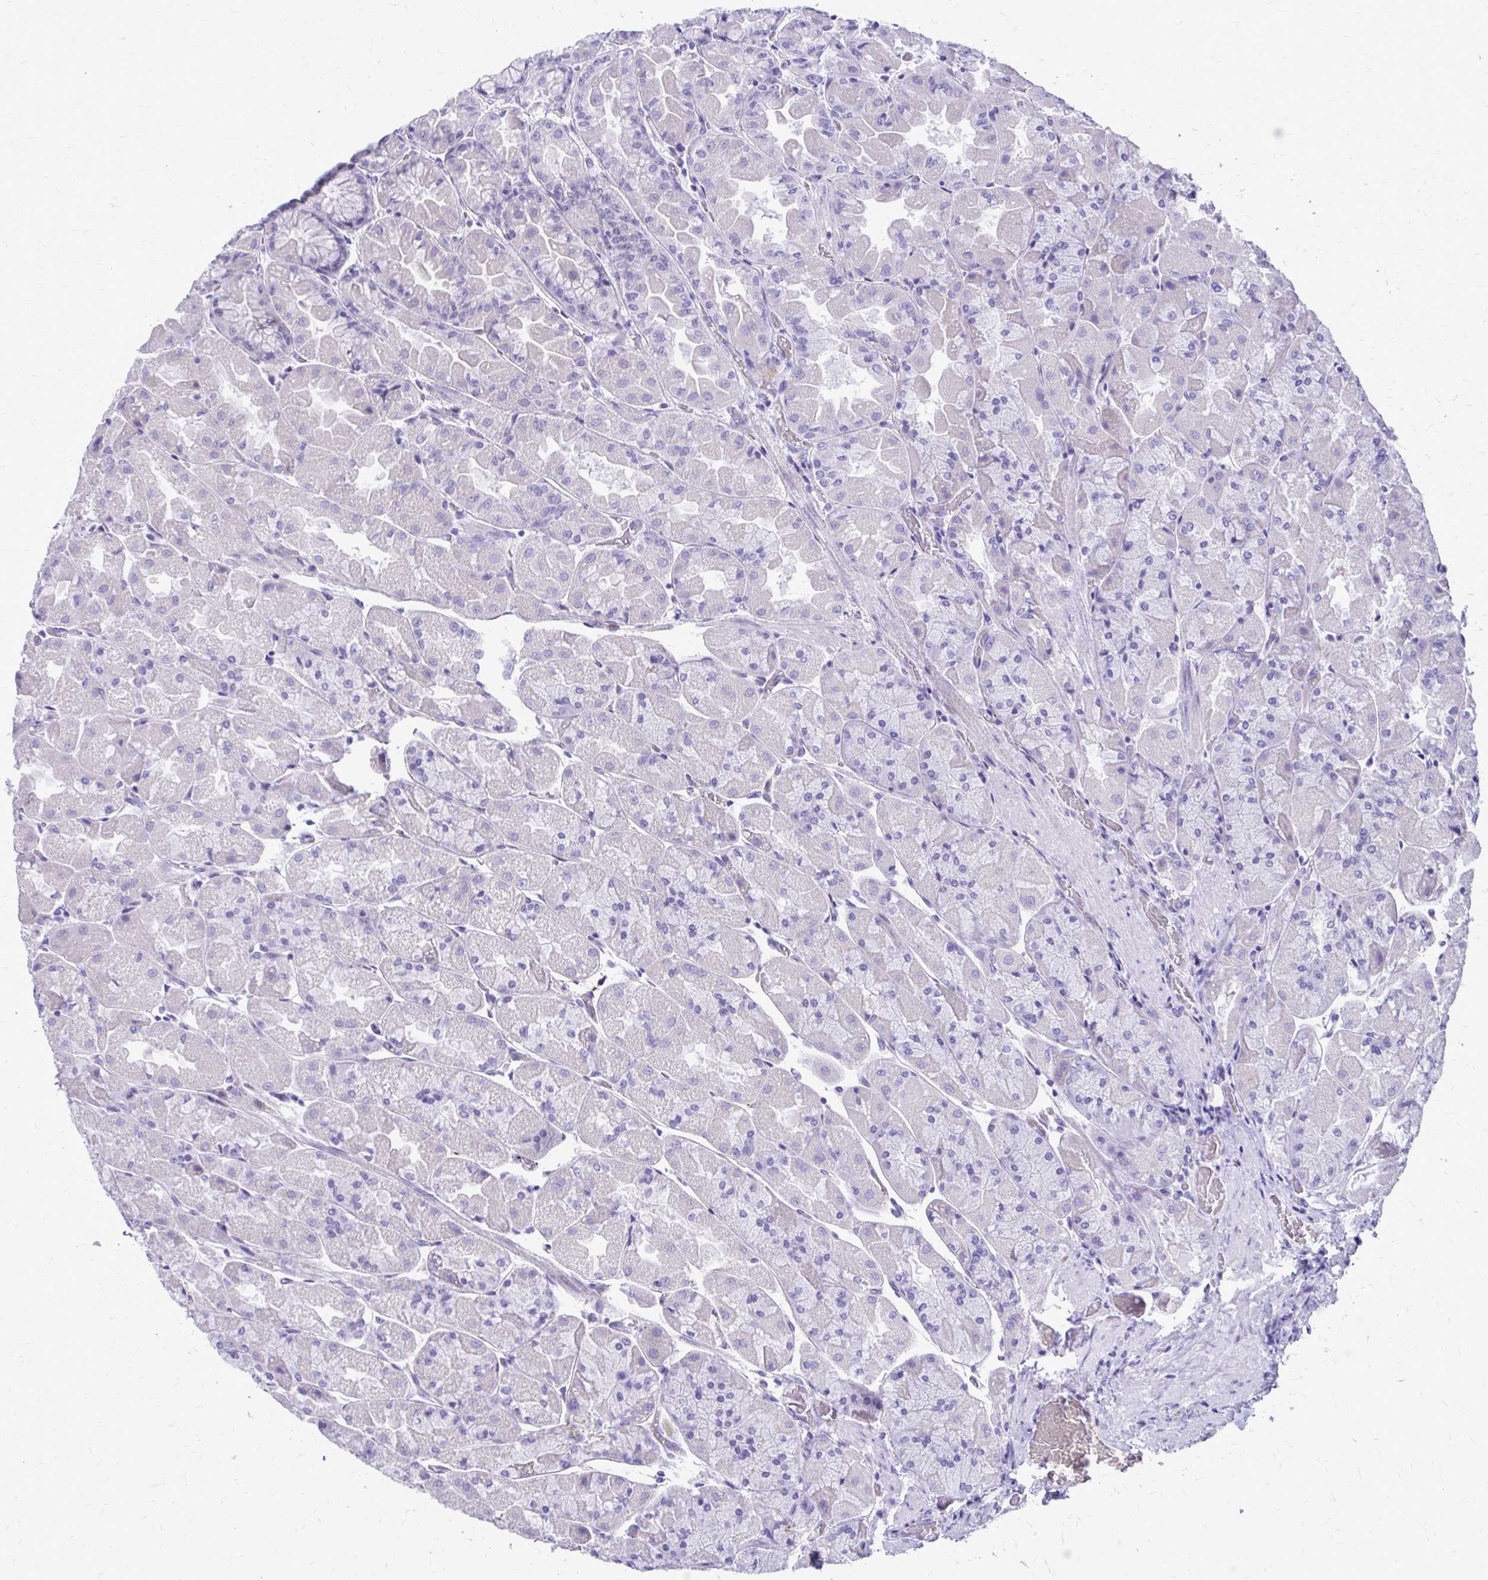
{"staining": {"intensity": "moderate", "quantity": "<25%", "location": "cytoplasmic/membranous,nuclear"}, "tissue": "stomach", "cell_type": "Glandular cells", "image_type": "normal", "snomed": [{"axis": "morphology", "description": "Normal tissue, NOS"}, {"axis": "topography", "description": "Stomach"}], "caption": "High-power microscopy captured an IHC histopathology image of benign stomach, revealing moderate cytoplasmic/membranous,nuclear expression in about <25% of glandular cells. (DAB (3,3'-diaminobenzidine) IHC, brown staining for protein, blue staining for nuclei).", "gene": "LCN15", "patient": {"sex": "female", "age": 61}}